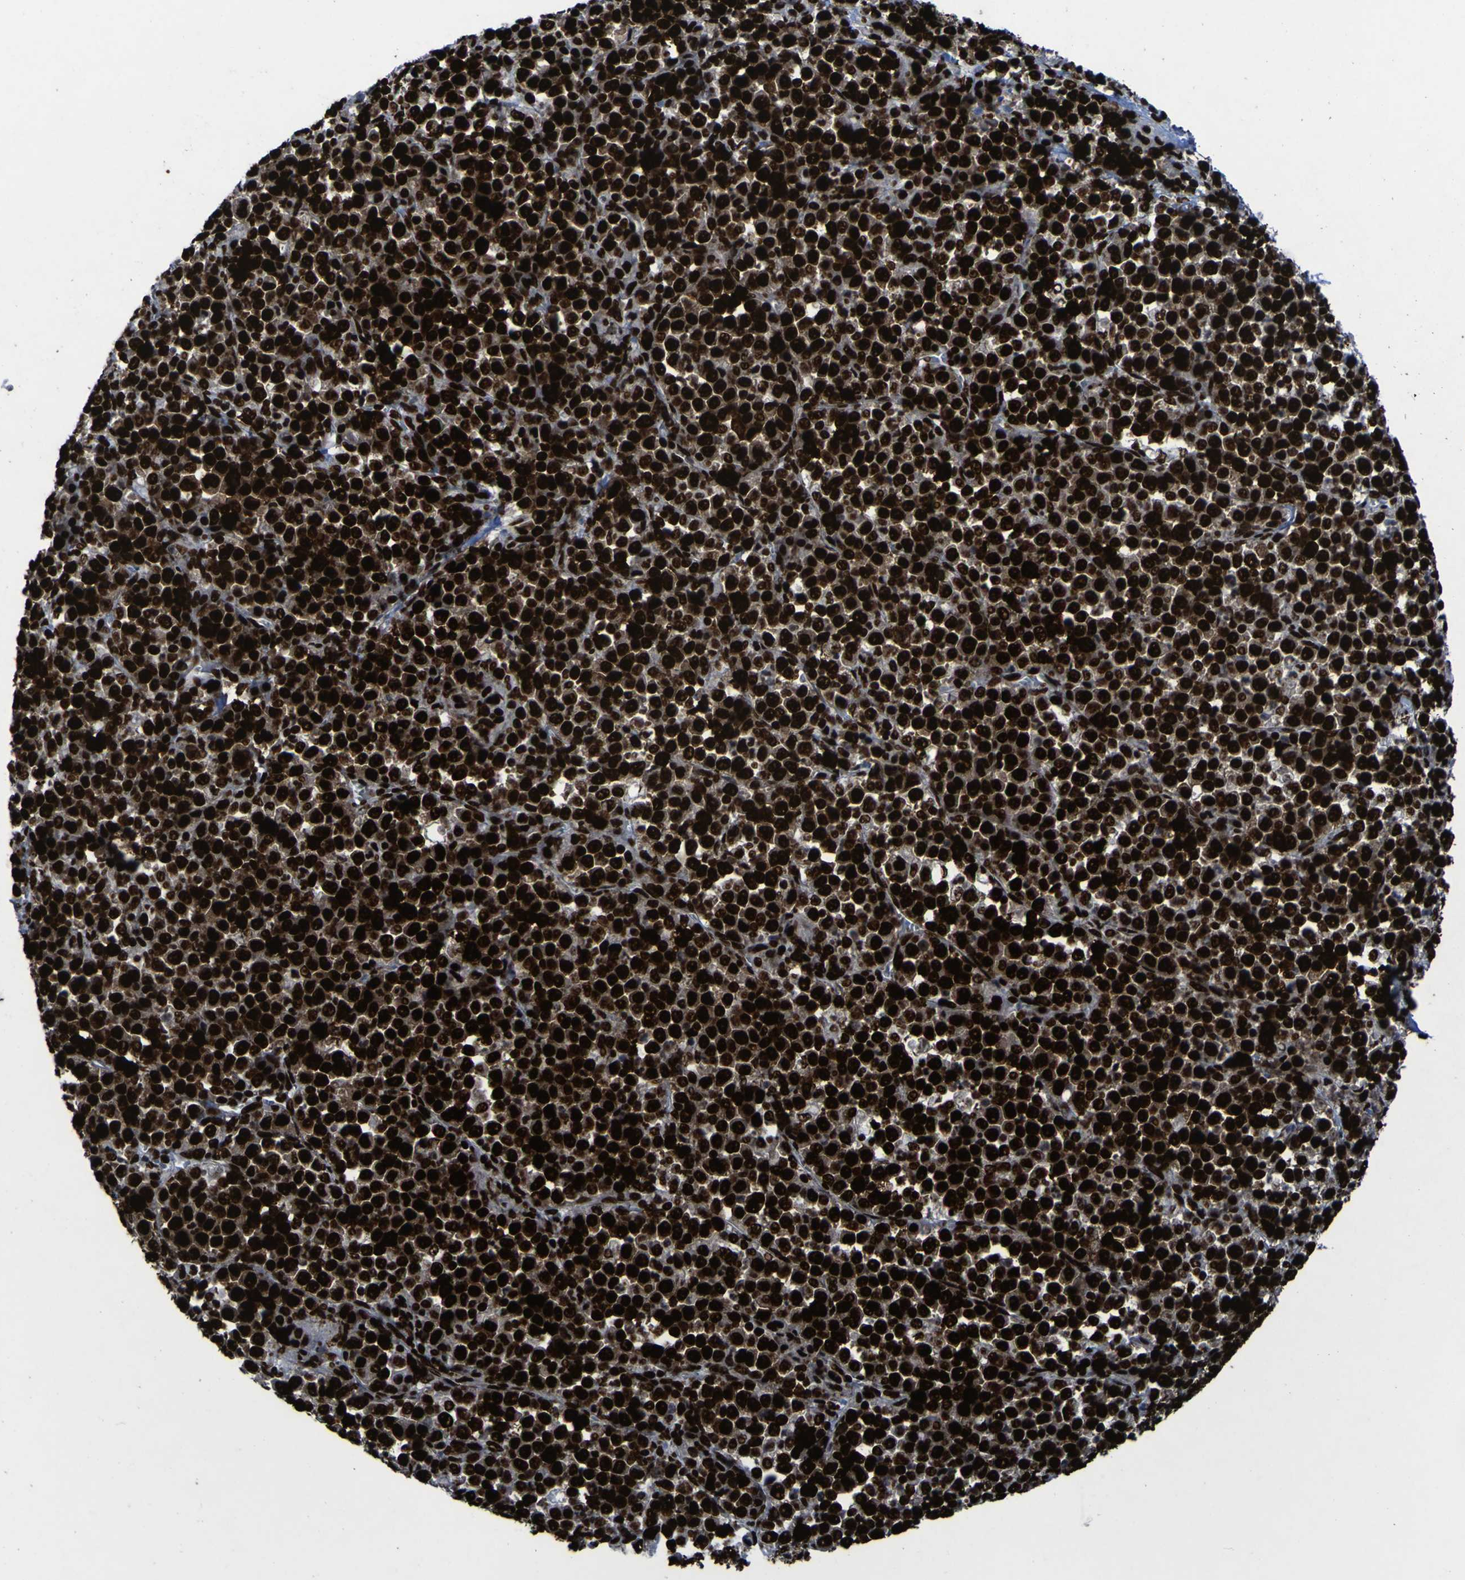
{"staining": {"intensity": "strong", "quantity": ">75%", "location": "nuclear"}, "tissue": "stomach cancer", "cell_type": "Tumor cells", "image_type": "cancer", "snomed": [{"axis": "morphology", "description": "Normal tissue, NOS"}, {"axis": "morphology", "description": "Adenocarcinoma, NOS"}, {"axis": "topography", "description": "Stomach, upper"}, {"axis": "topography", "description": "Stomach"}], "caption": "The photomicrograph reveals immunohistochemical staining of stomach adenocarcinoma. There is strong nuclear positivity is identified in approximately >75% of tumor cells. (brown staining indicates protein expression, while blue staining denotes nuclei).", "gene": "NPM1", "patient": {"sex": "male", "age": 59}}